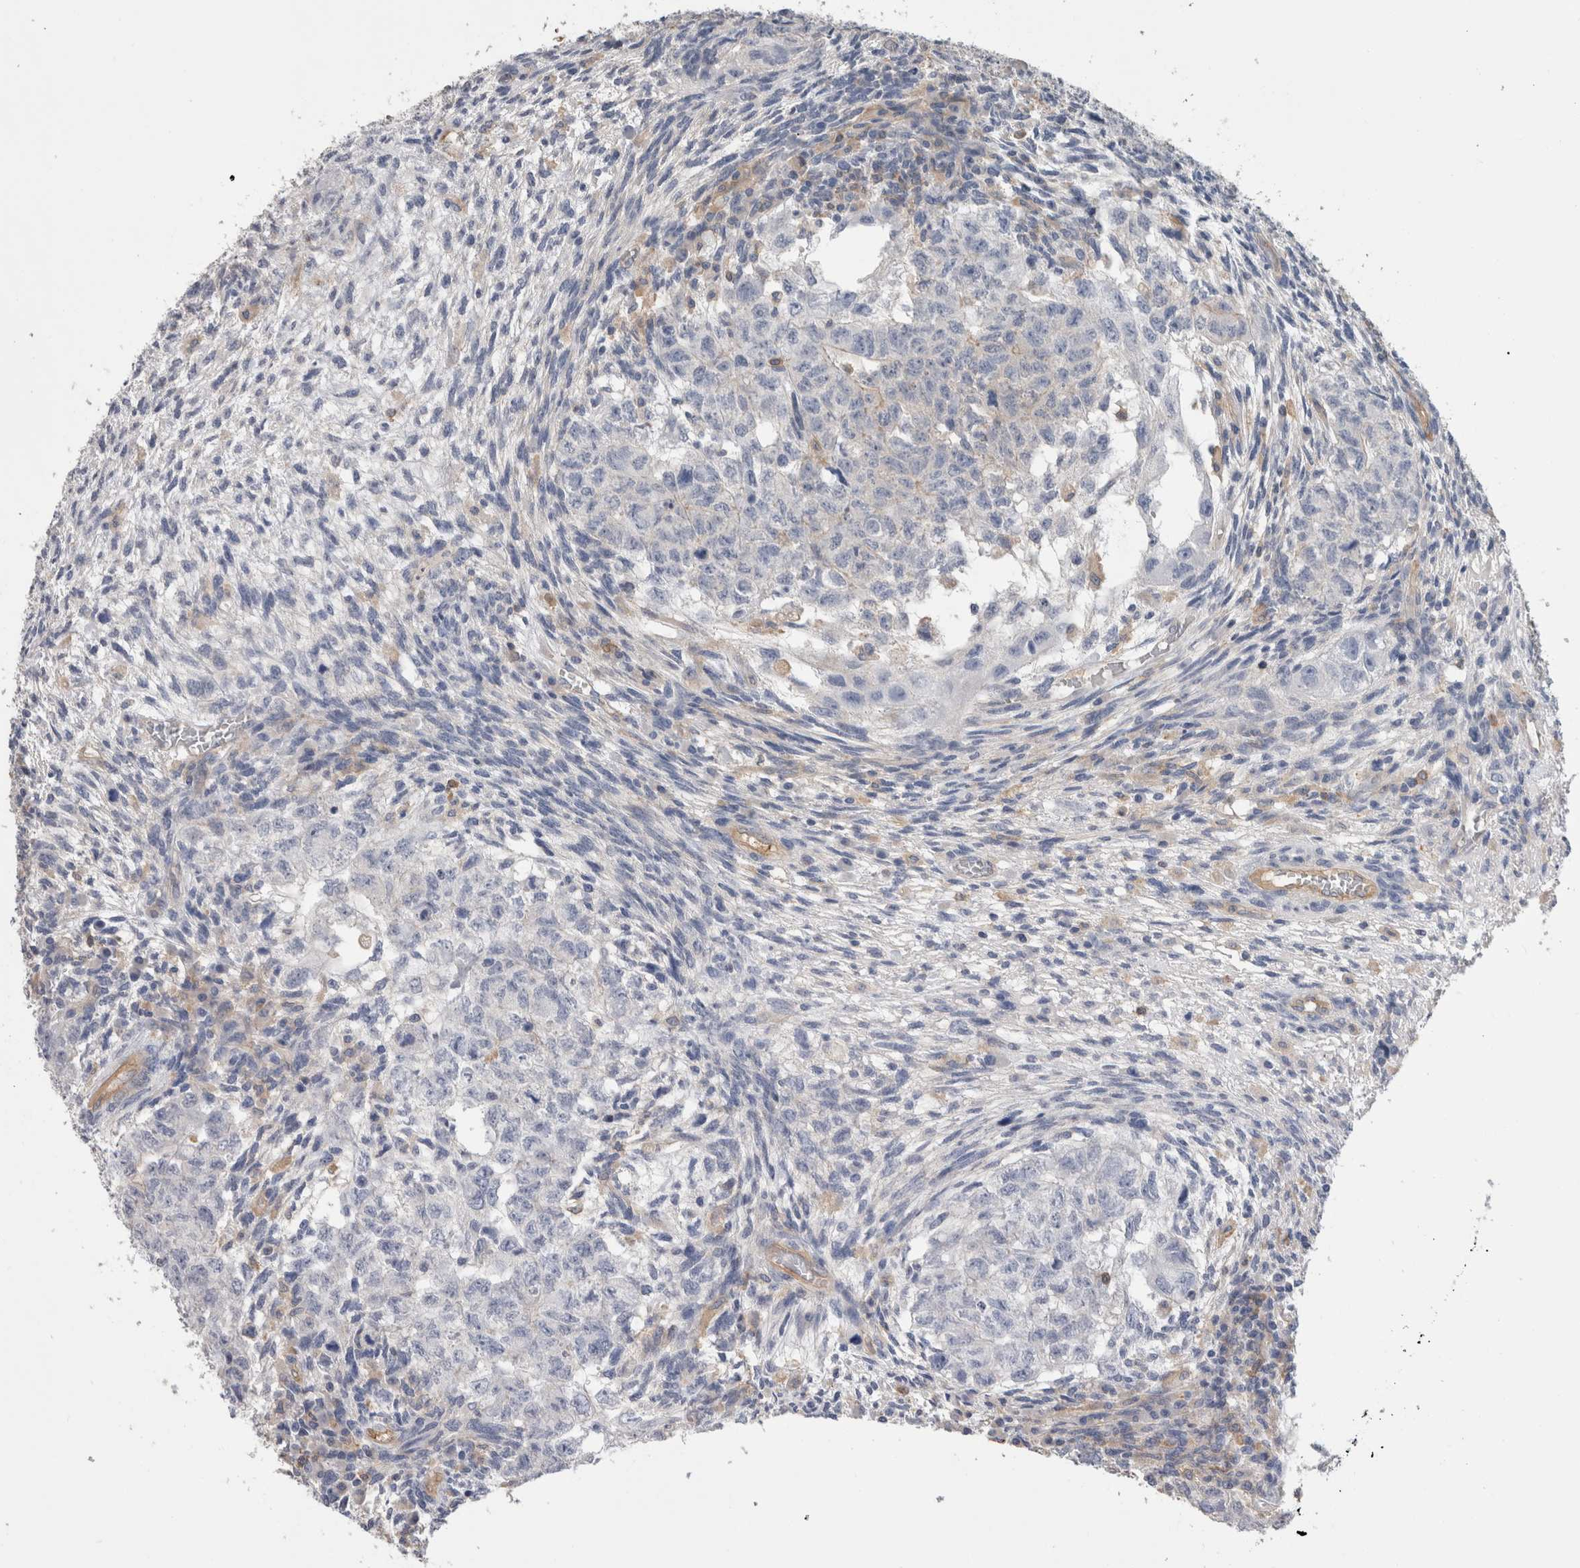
{"staining": {"intensity": "negative", "quantity": "none", "location": "none"}, "tissue": "testis cancer", "cell_type": "Tumor cells", "image_type": "cancer", "snomed": [{"axis": "morphology", "description": "Normal tissue, NOS"}, {"axis": "morphology", "description": "Carcinoma, Embryonal, NOS"}, {"axis": "topography", "description": "Testis"}], "caption": "High magnification brightfield microscopy of testis cancer (embryonal carcinoma) stained with DAB (3,3'-diaminobenzidine) (brown) and counterstained with hematoxylin (blue): tumor cells show no significant staining. The staining was performed using DAB (3,3'-diaminobenzidine) to visualize the protein expression in brown, while the nuclei were stained in blue with hematoxylin (Magnification: 20x).", "gene": "SCRN1", "patient": {"sex": "male", "age": 36}}